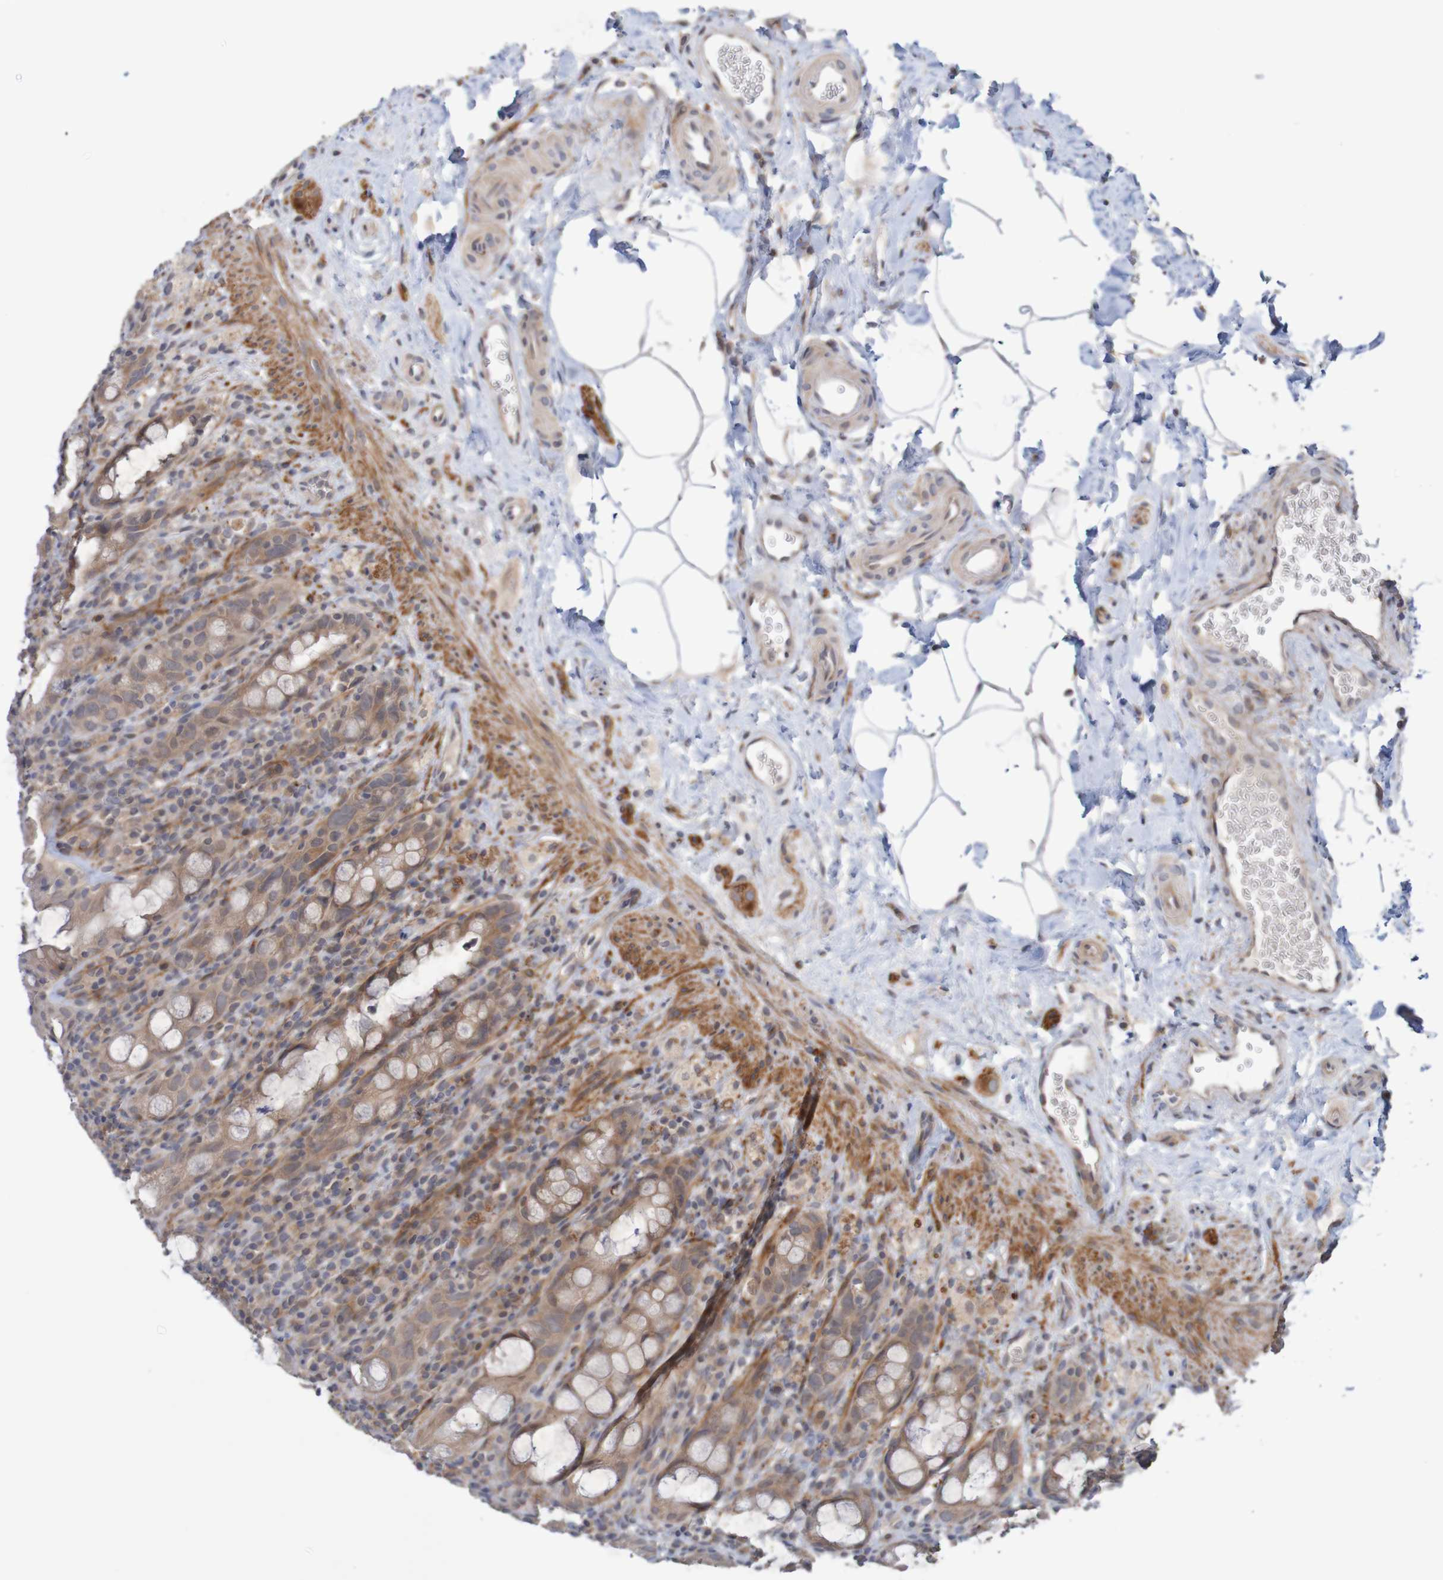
{"staining": {"intensity": "moderate", "quantity": "25%-75%", "location": "cytoplasmic/membranous"}, "tissue": "rectum", "cell_type": "Glandular cells", "image_type": "normal", "snomed": [{"axis": "morphology", "description": "Normal tissue, NOS"}, {"axis": "topography", "description": "Rectum"}], "caption": "The photomicrograph shows a brown stain indicating the presence of a protein in the cytoplasmic/membranous of glandular cells in rectum. (Stains: DAB (3,3'-diaminobenzidine) in brown, nuclei in blue, Microscopy: brightfield microscopy at high magnification).", "gene": "ANKK1", "patient": {"sex": "male", "age": 44}}